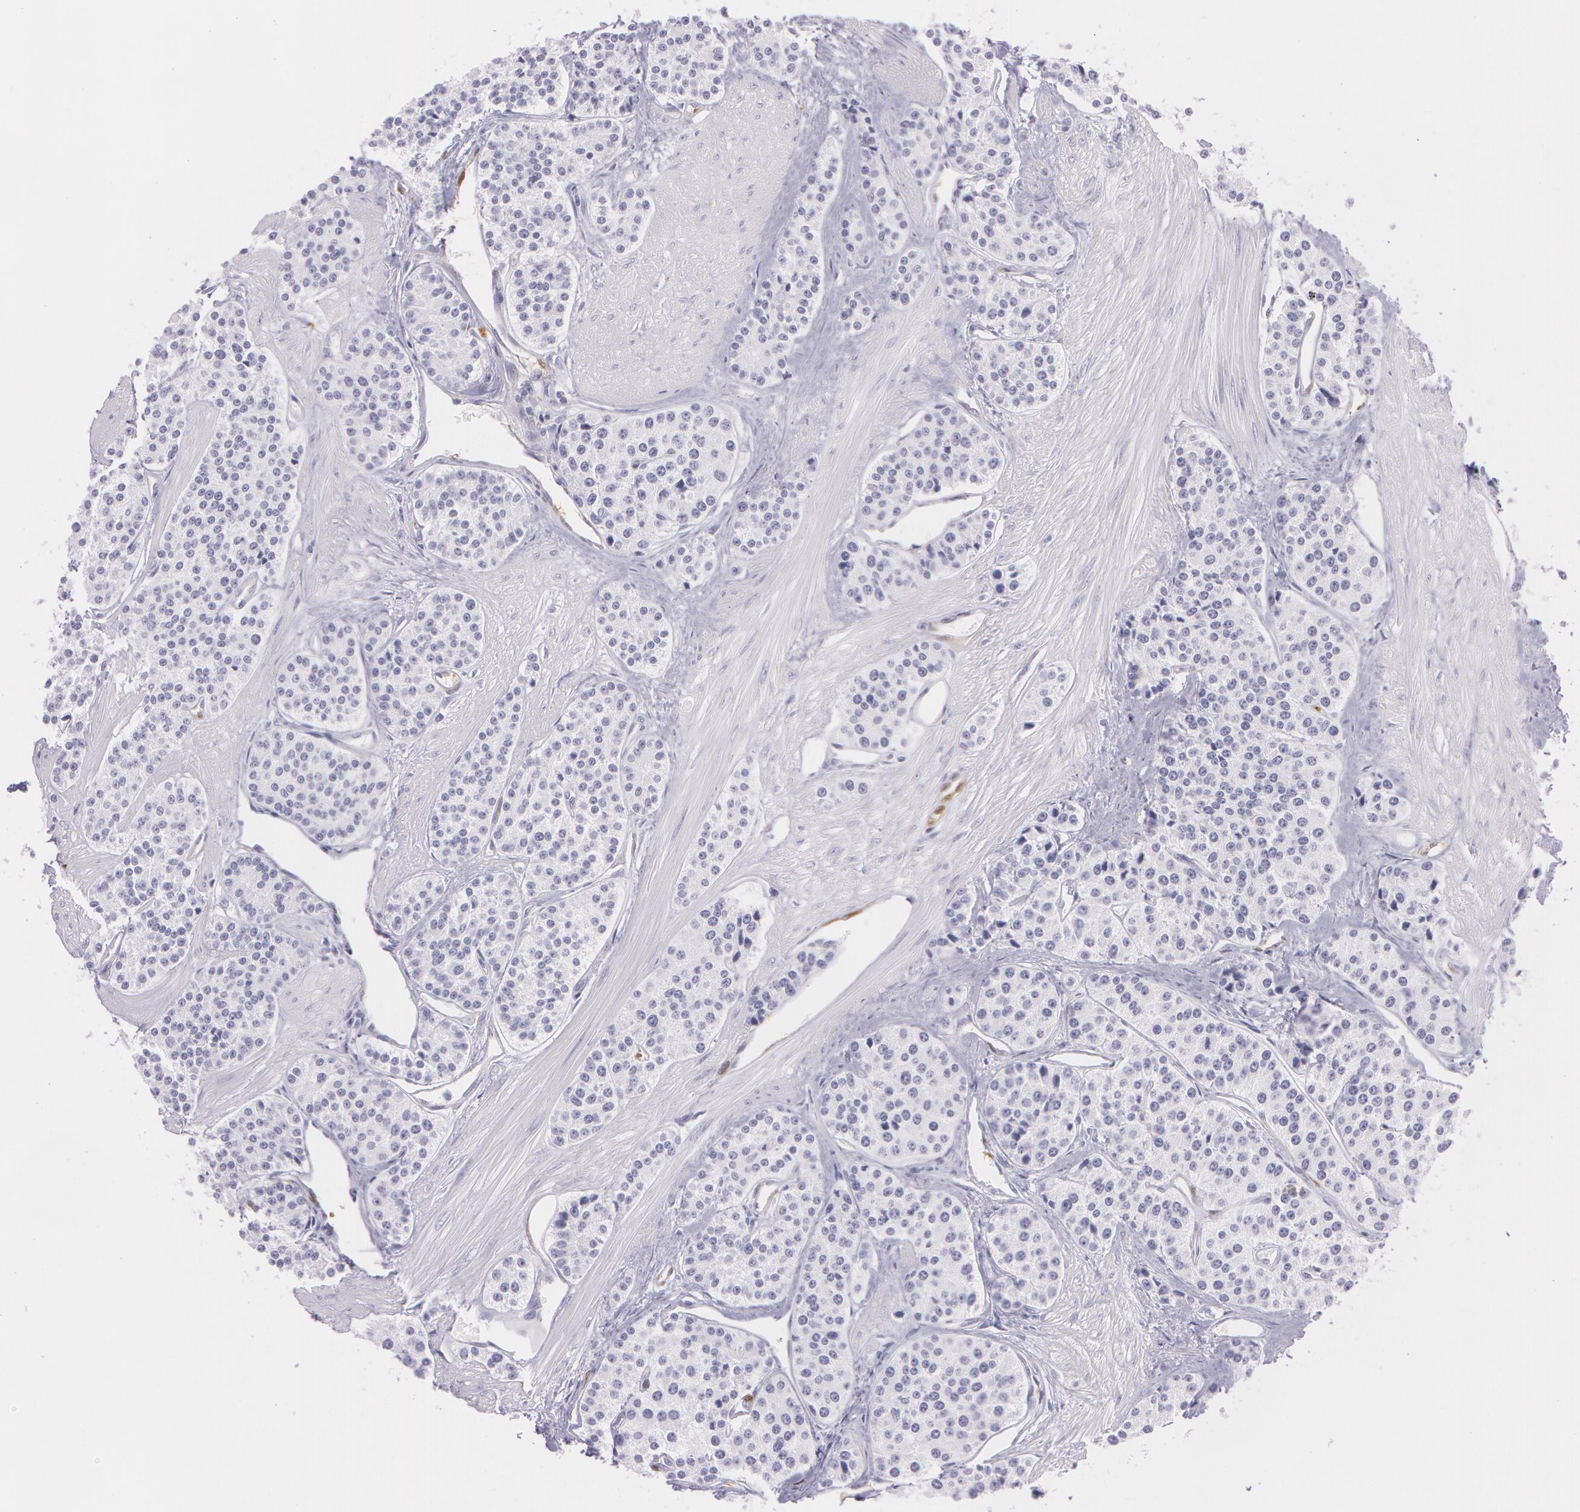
{"staining": {"intensity": "negative", "quantity": "none", "location": "none"}, "tissue": "carcinoid", "cell_type": "Tumor cells", "image_type": "cancer", "snomed": [{"axis": "morphology", "description": "Carcinoid, malignant, NOS"}, {"axis": "topography", "description": "Stomach"}], "caption": "IHC image of carcinoid (malignant) stained for a protein (brown), which exhibits no positivity in tumor cells. (DAB (3,3'-diaminobenzidine) immunohistochemistry (IHC) visualized using brightfield microscopy, high magnification).", "gene": "SNCG", "patient": {"sex": "female", "age": 76}}